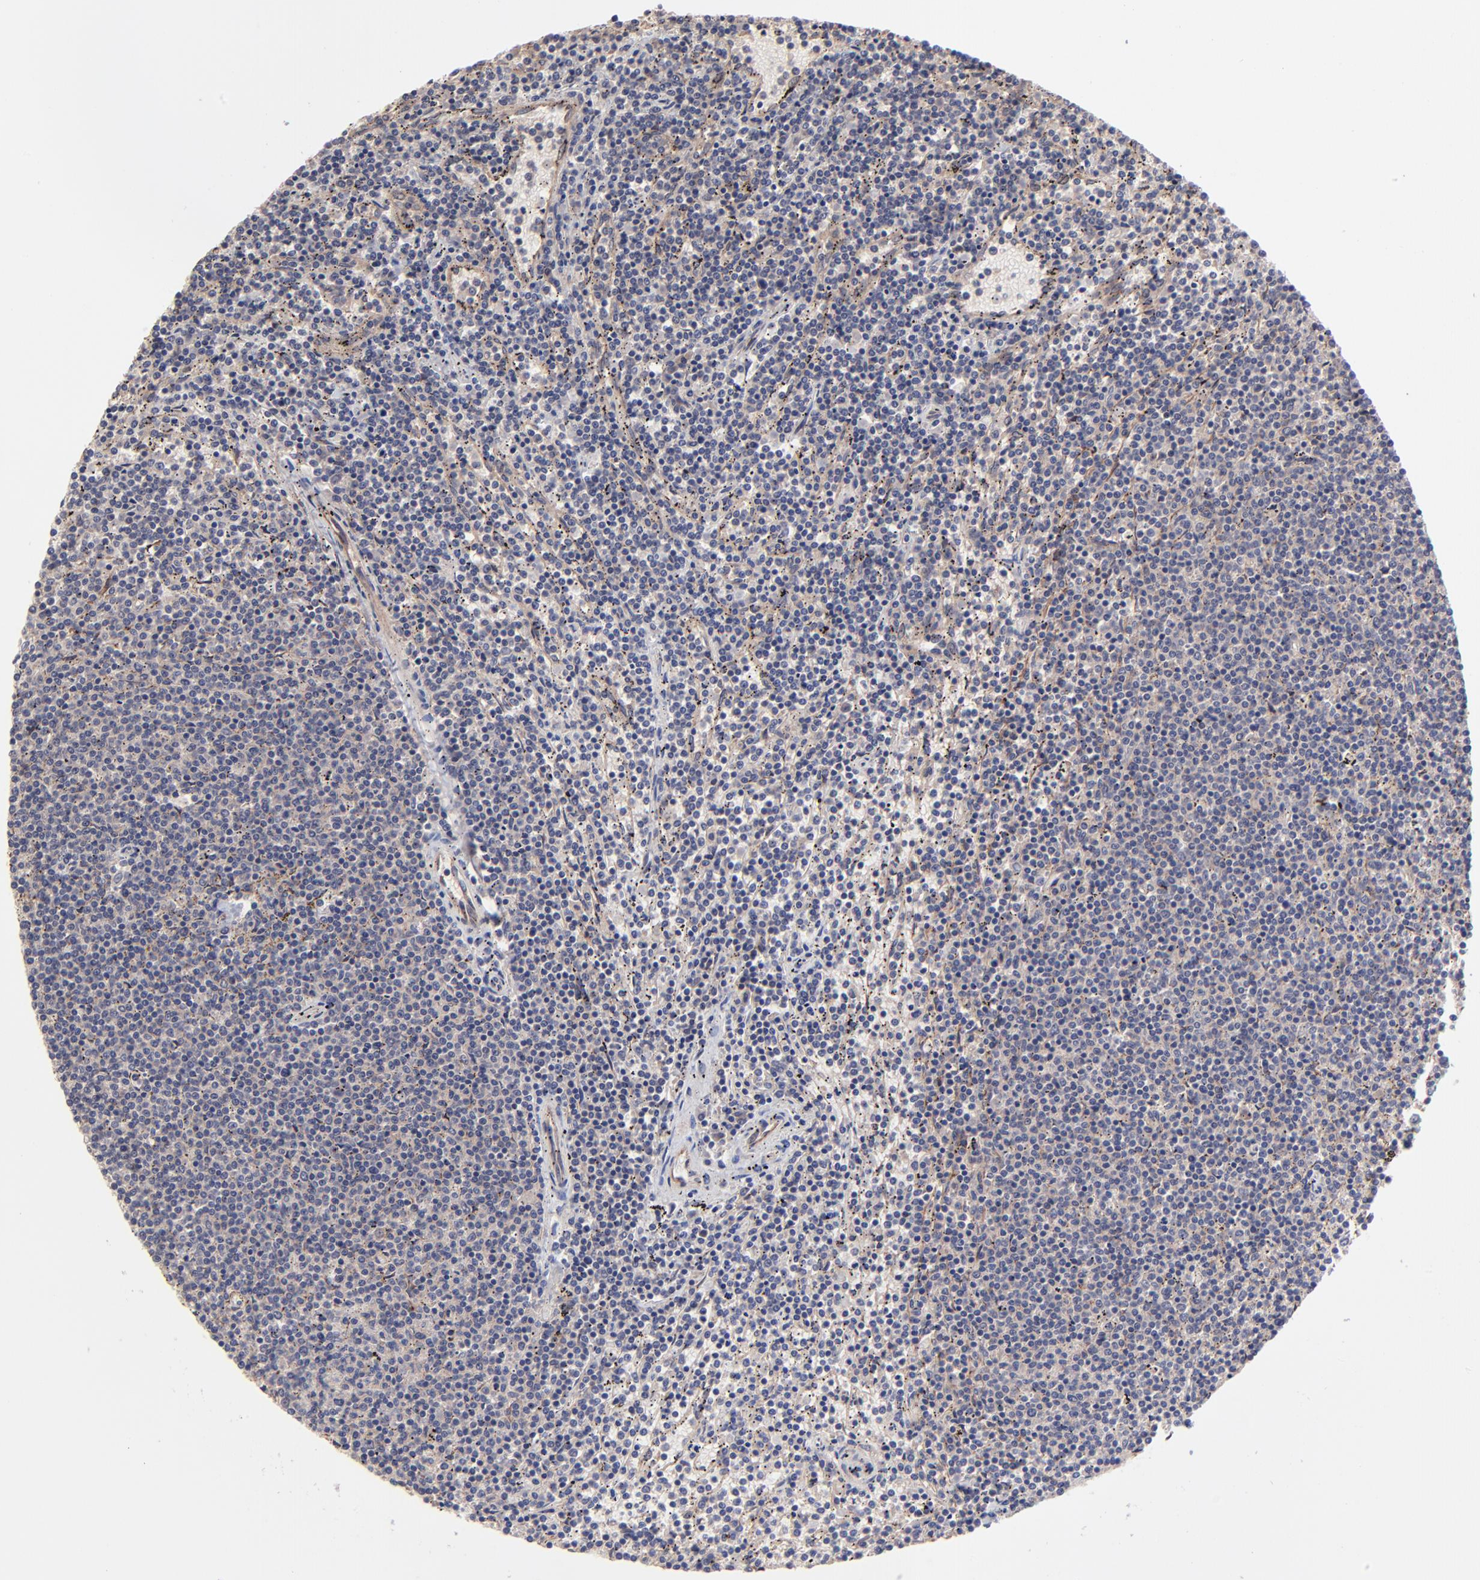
{"staining": {"intensity": "negative", "quantity": "none", "location": "none"}, "tissue": "lymphoma", "cell_type": "Tumor cells", "image_type": "cancer", "snomed": [{"axis": "morphology", "description": "Malignant lymphoma, non-Hodgkin's type, Low grade"}, {"axis": "topography", "description": "Spleen"}], "caption": "Low-grade malignant lymphoma, non-Hodgkin's type stained for a protein using immunohistochemistry exhibits no expression tumor cells.", "gene": "ZNF780B", "patient": {"sex": "female", "age": 50}}